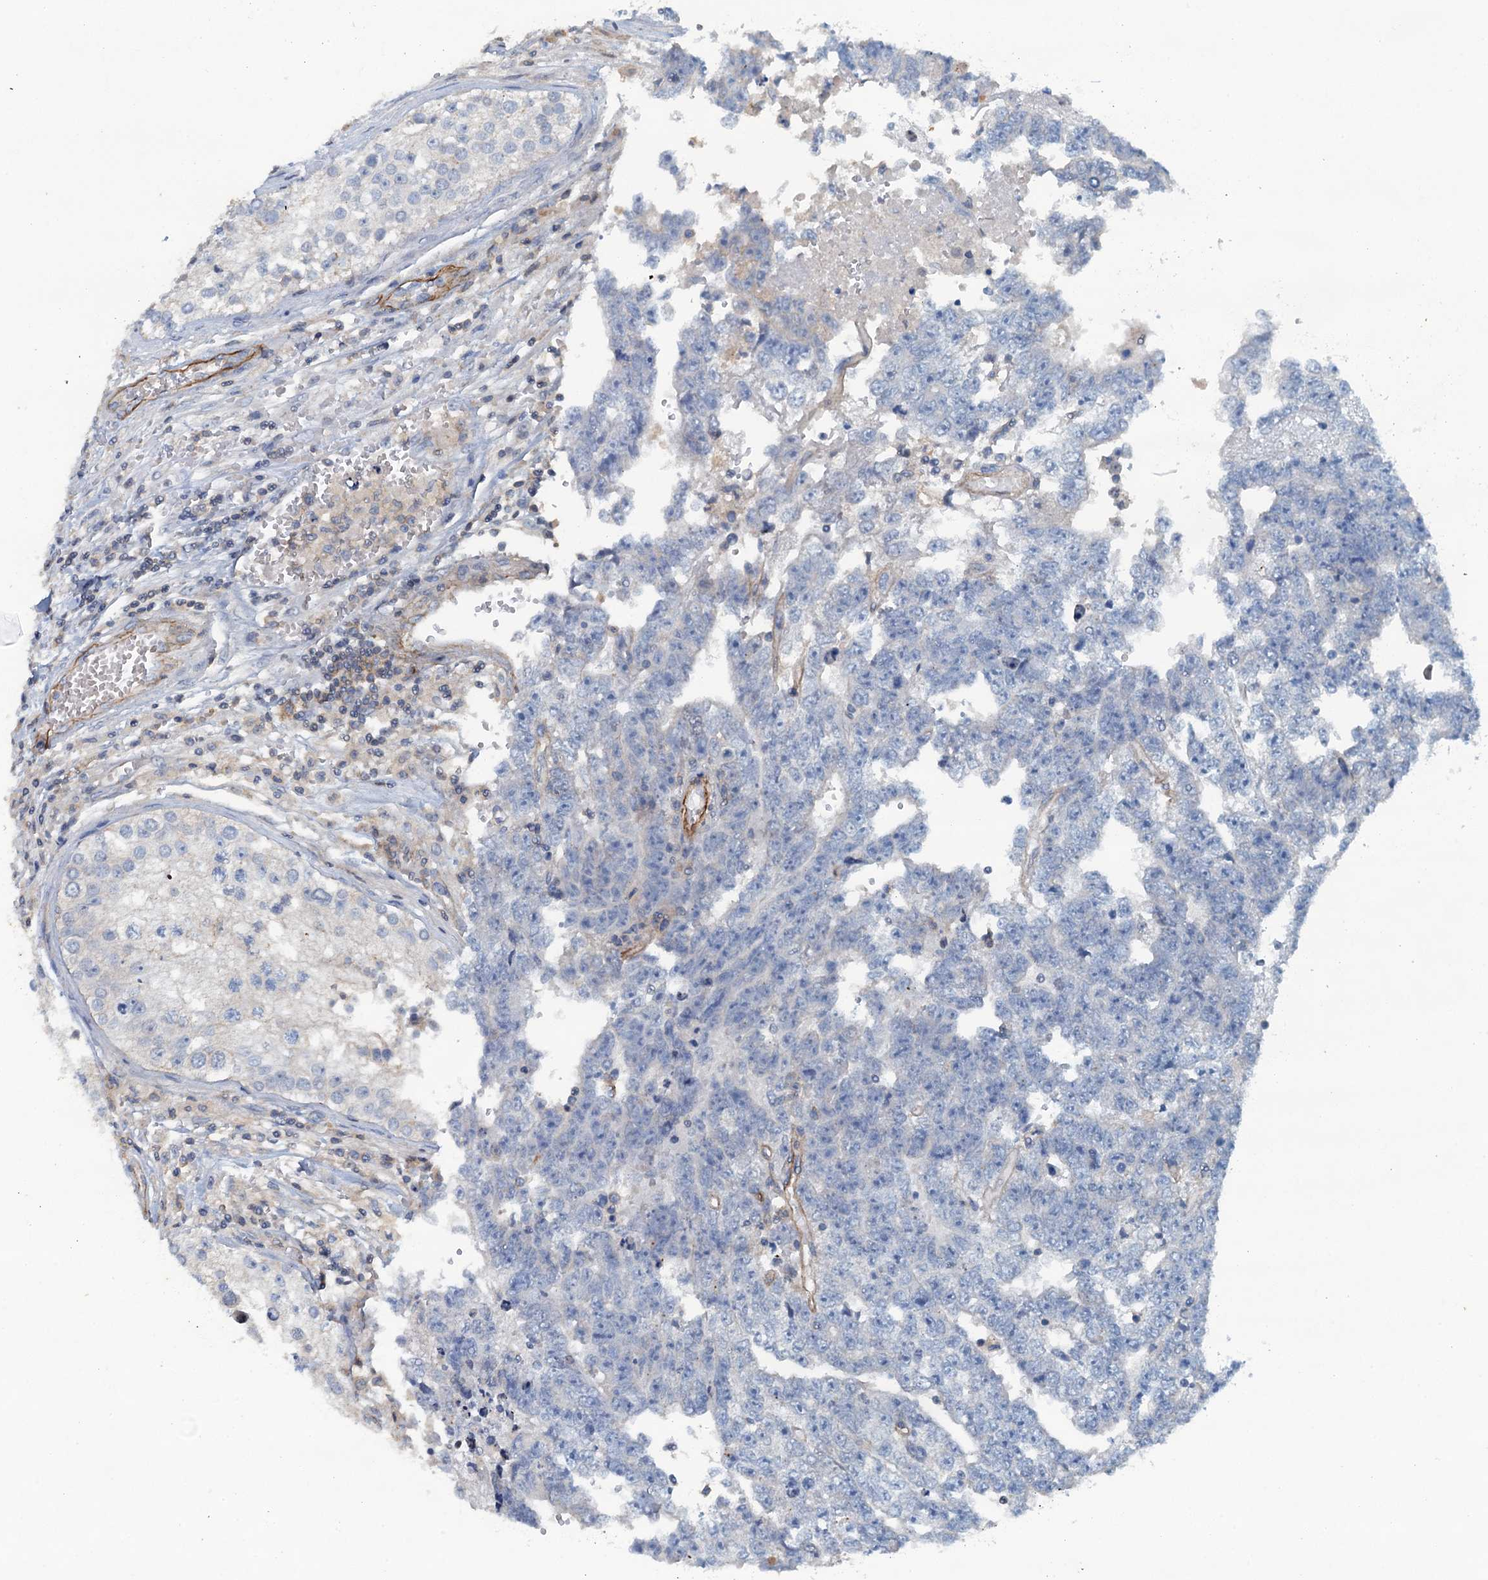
{"staining": {"intensity": "negative", "quantity": "none", "location": "none"}, "tissue": "testis cancer", "cell_type": "Tumor cells", "image_type": "cancer", "snomed": [{"axis": "morphology", "description": "Carcinoma, Embryonal, NOS"}, {"axis": "topography", "description": "Testis"}], "caption": "IHC micrograph of embryonal carcinoma (testis) stained for a protein (brown), which exhibits no expression in tumor cells.", "gene": "THAP10", "patient": {"sex": "male", "age": 25}}